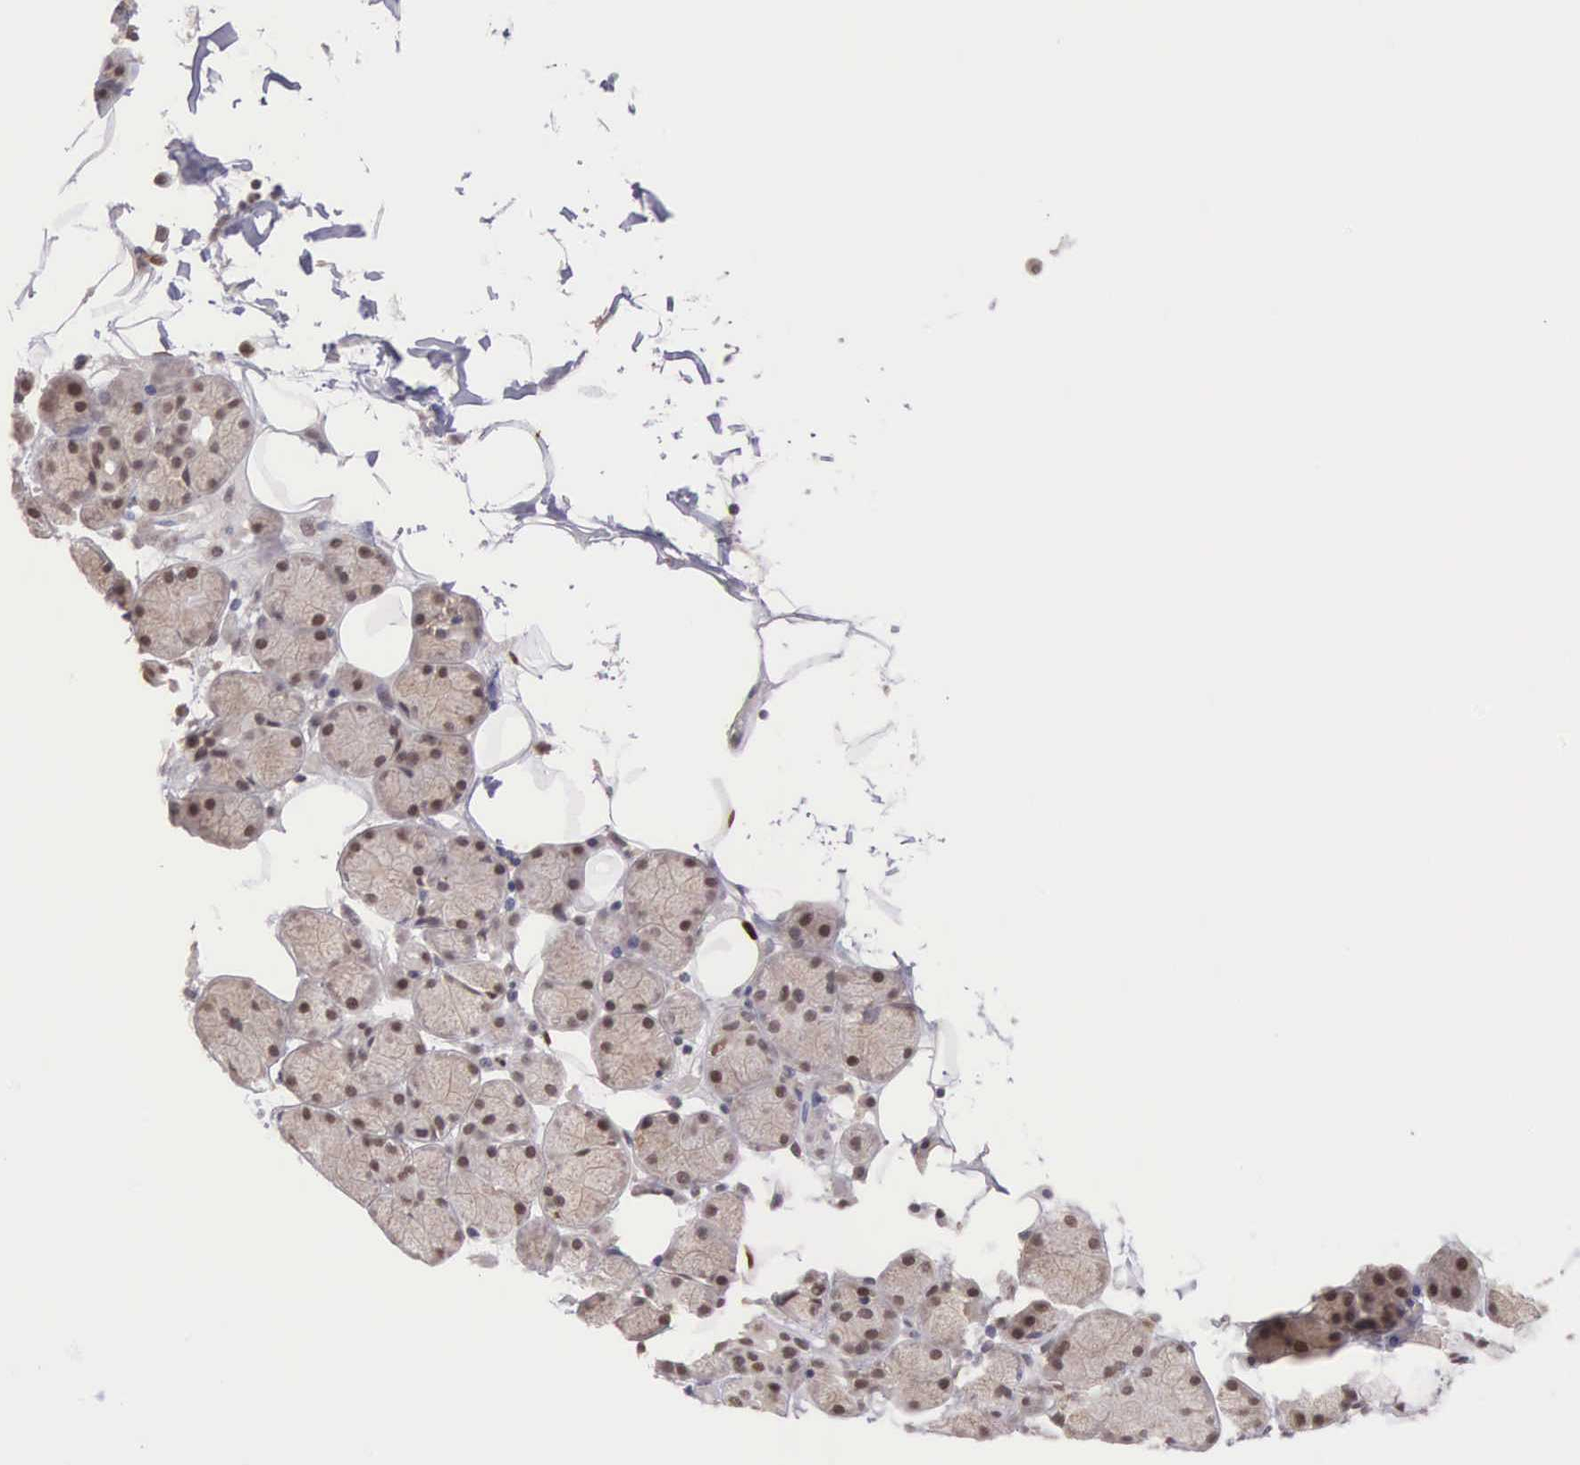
{"staining": {"intensity": "moderate", "quantity": "25%-75%", "location": "cytoplasmic/membranous,nuclear"}, "tissue": "salivary gland", "cell_type": "Glandular cells", "image_type": "normal", "snomed": [{"axis": "morphology", "description": "Normal tissue, NOS"}, {"axis": "topography", "description": "Salivary gland"}], "caption": "Moderate cytoplasmic/membranous,nuclear expression for a protein is seen in about 25%-75% of glandular cells of normal salivary gland using IHC.", "gene": "GRK3", "patient": {"sex": "male", "age": 54}}